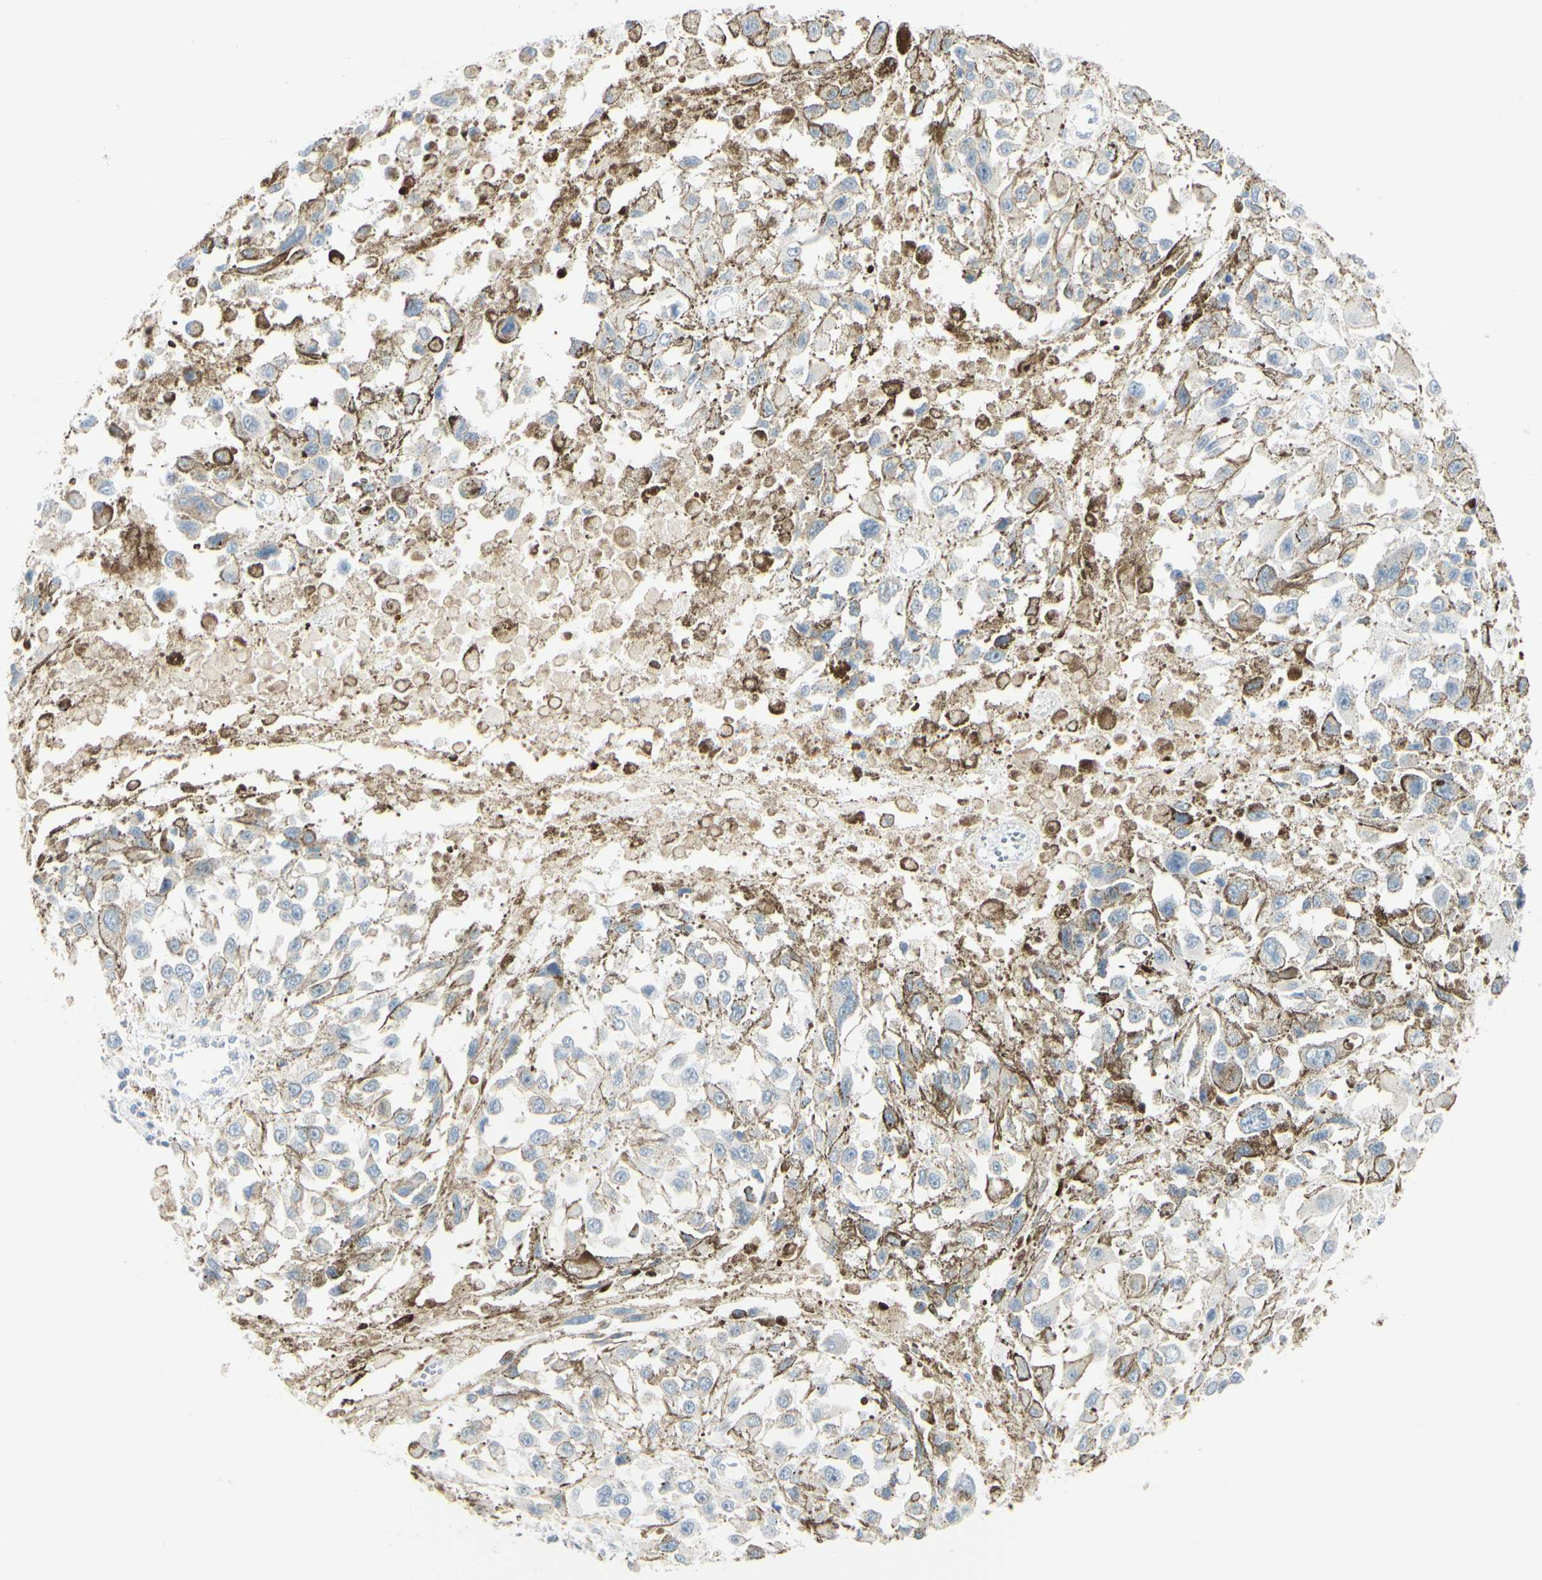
{"staining": {"intensity": "negative", "quantity": "none", "location": "none"}, "tissue": "melanoma", "cell_type": "Tumor cells", "image_type": "cancer", "snomed": [{"axis": "morphology", "description": "Malignant melanoma, Metastatic site"}, {"axis": "topography", "description": "Lymph node"}], "caption": "Image shows no protein staining in tumor cells of malignant melanoma (metastatic site) tissue. (DAB IHC with hematoxylin counter stain).", "gene": "GALNT5", "patient": {"sex": "male", "age": 59}}